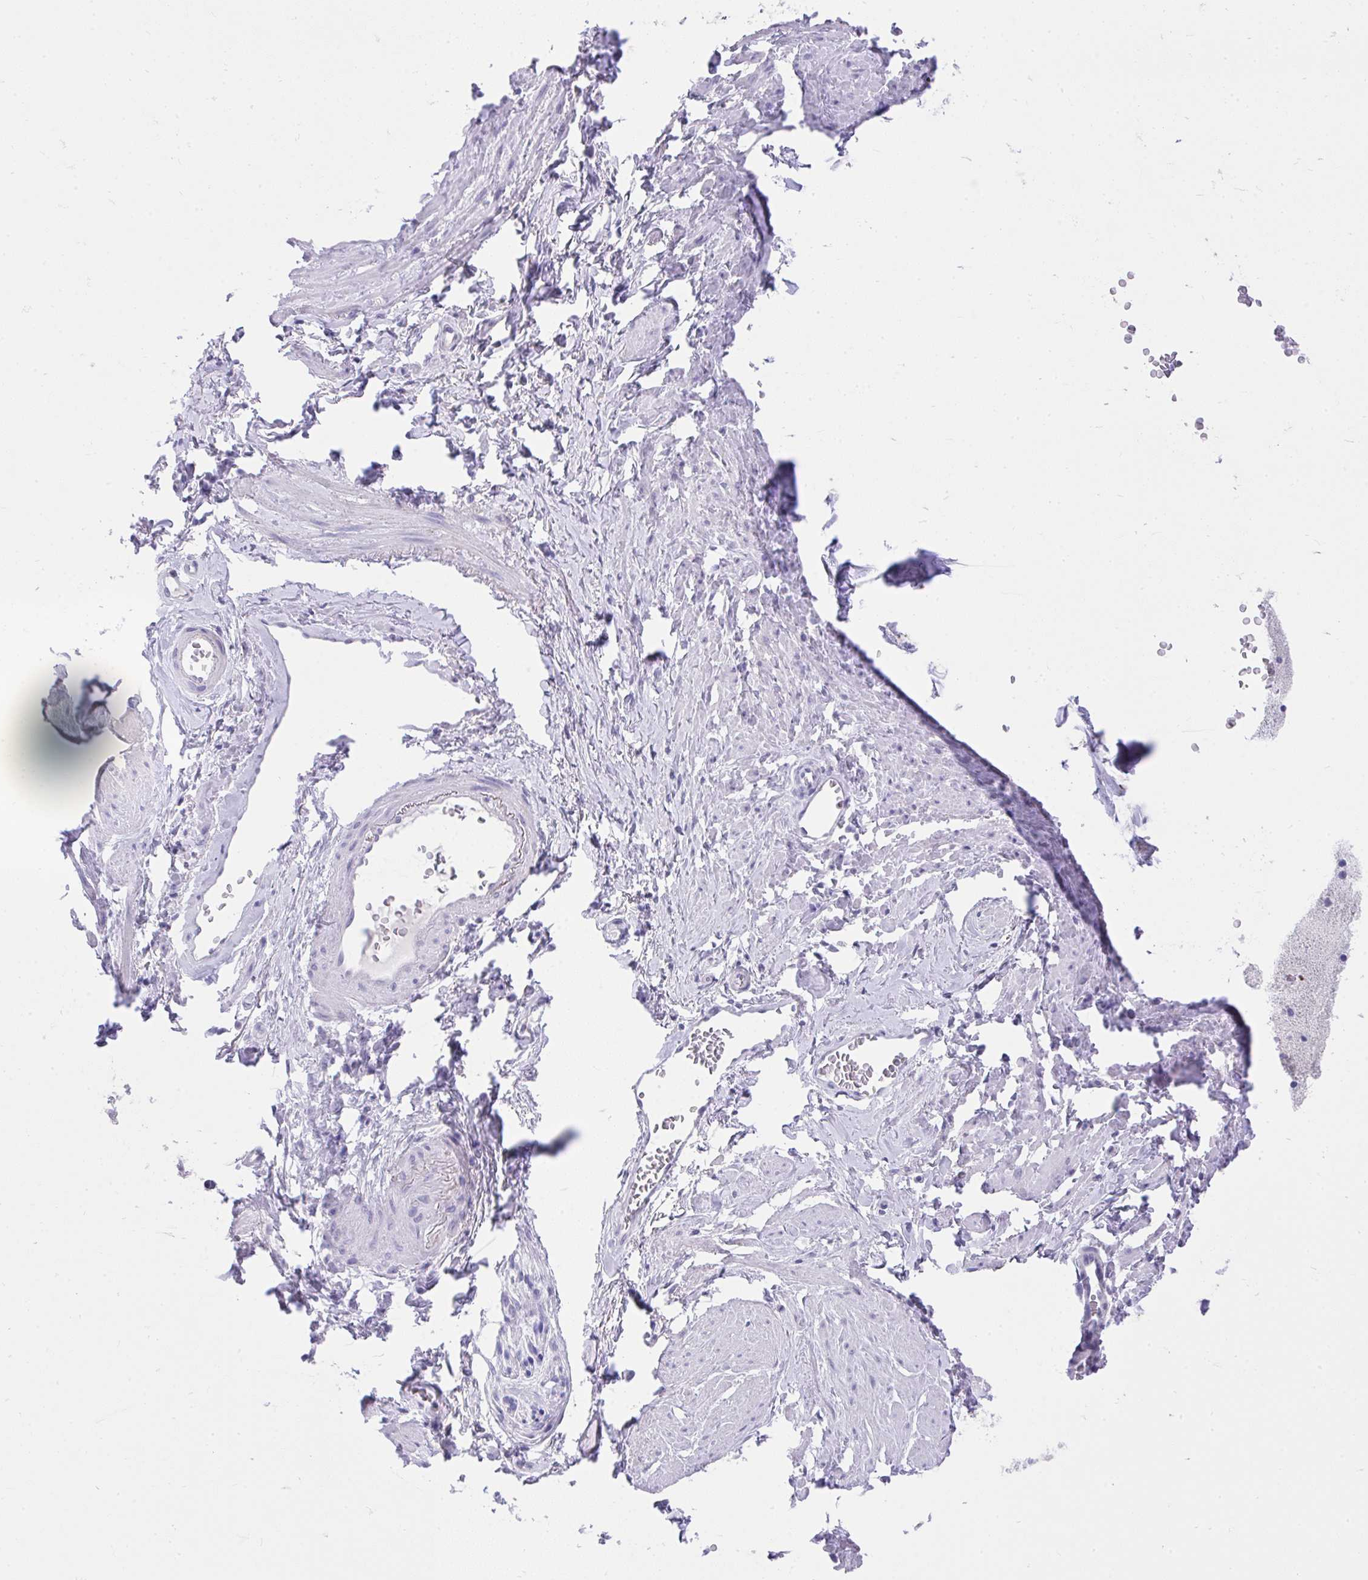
{"staining": {"intensity": "negative", "quantity": "none", "location": "none"}, "tissue": "adipose tissue", "cell_type": "Adipocytes", "image_type": "normal", "snomed": [{"axis": "morphology", "description": "Normal tissue, NOS"}, {"axis": "topography", "description": "Vagina"}, {"axis": "topography", "description": "Peripheral nerve tissue"}], "caption": "Benign adipose tissue was stained to show a protein in brown. There is no significant staining in adipocytes. (DAB (3,3'-diaminobenzidine) immunohistochemistry with hematoxylin counter stain).", "gene": "MS4A12", "patient": {"sex": "female", "age": 71}}